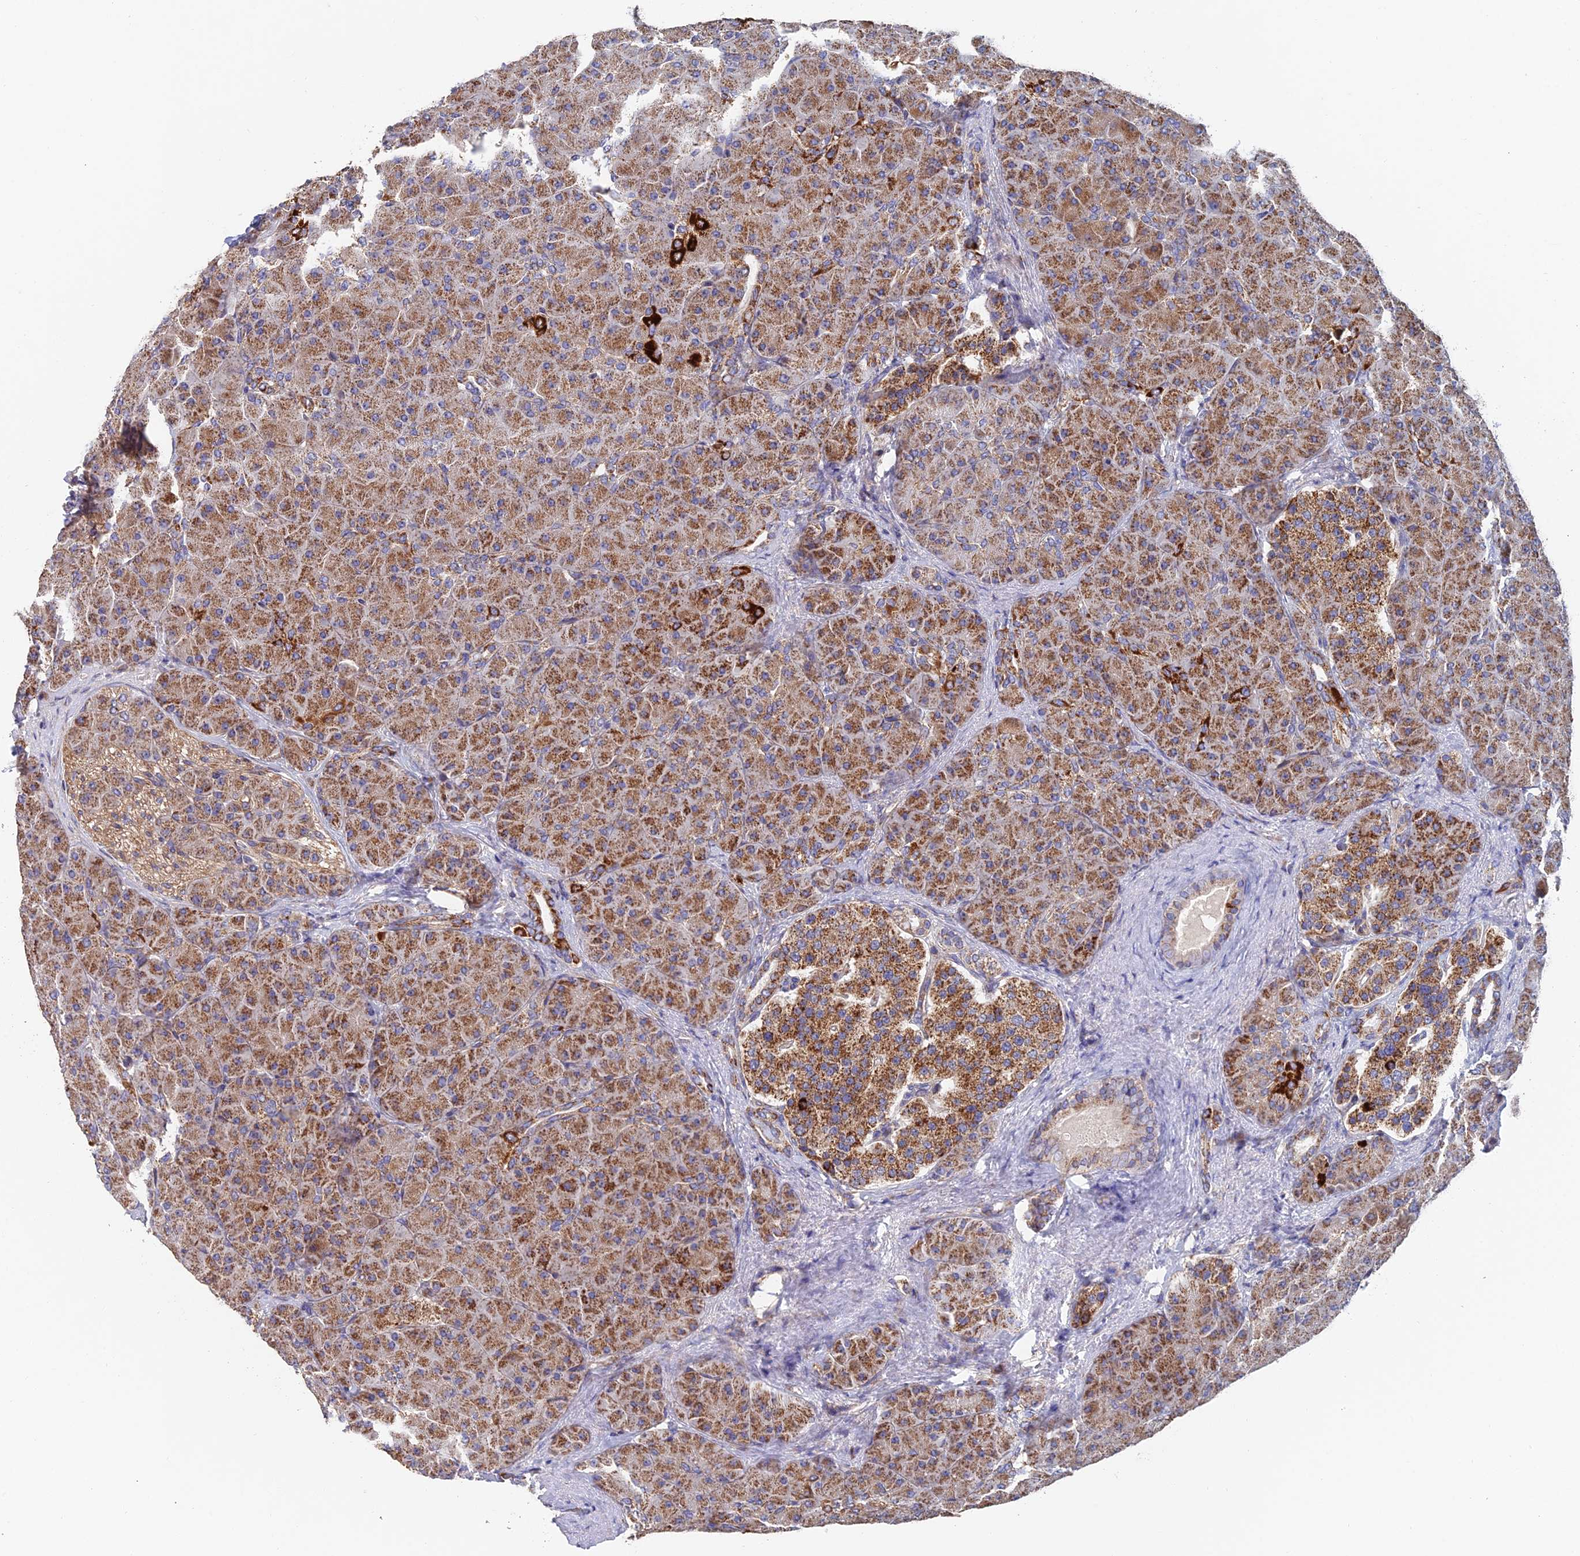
{"staining": {"intensity": "moderate", "quantity": ">75%", "location": "cytoplasmic/membranous"}, "tissue": "pancreas", "cell_type": "Exocrine glandular cells", "image_type": "normal", "snomed": [{"axis": "morphology", "description": "Normal tissue, NOS"}, {"axis": "topography", "description": "Pancreas"}], "caption": "High-magnification brightfield microscopy of benign pancreas stained with DAB (3,3'-diaminobenzidine) (brown) and counterstained with hematoxylin (blue). exocrine glandular cells exhibit moderate cytoplasmic/membranous staining is seen in approximately>75% of cells.", "gene": "ECSIT", "patient": {"sex": "male", "age": 66}}